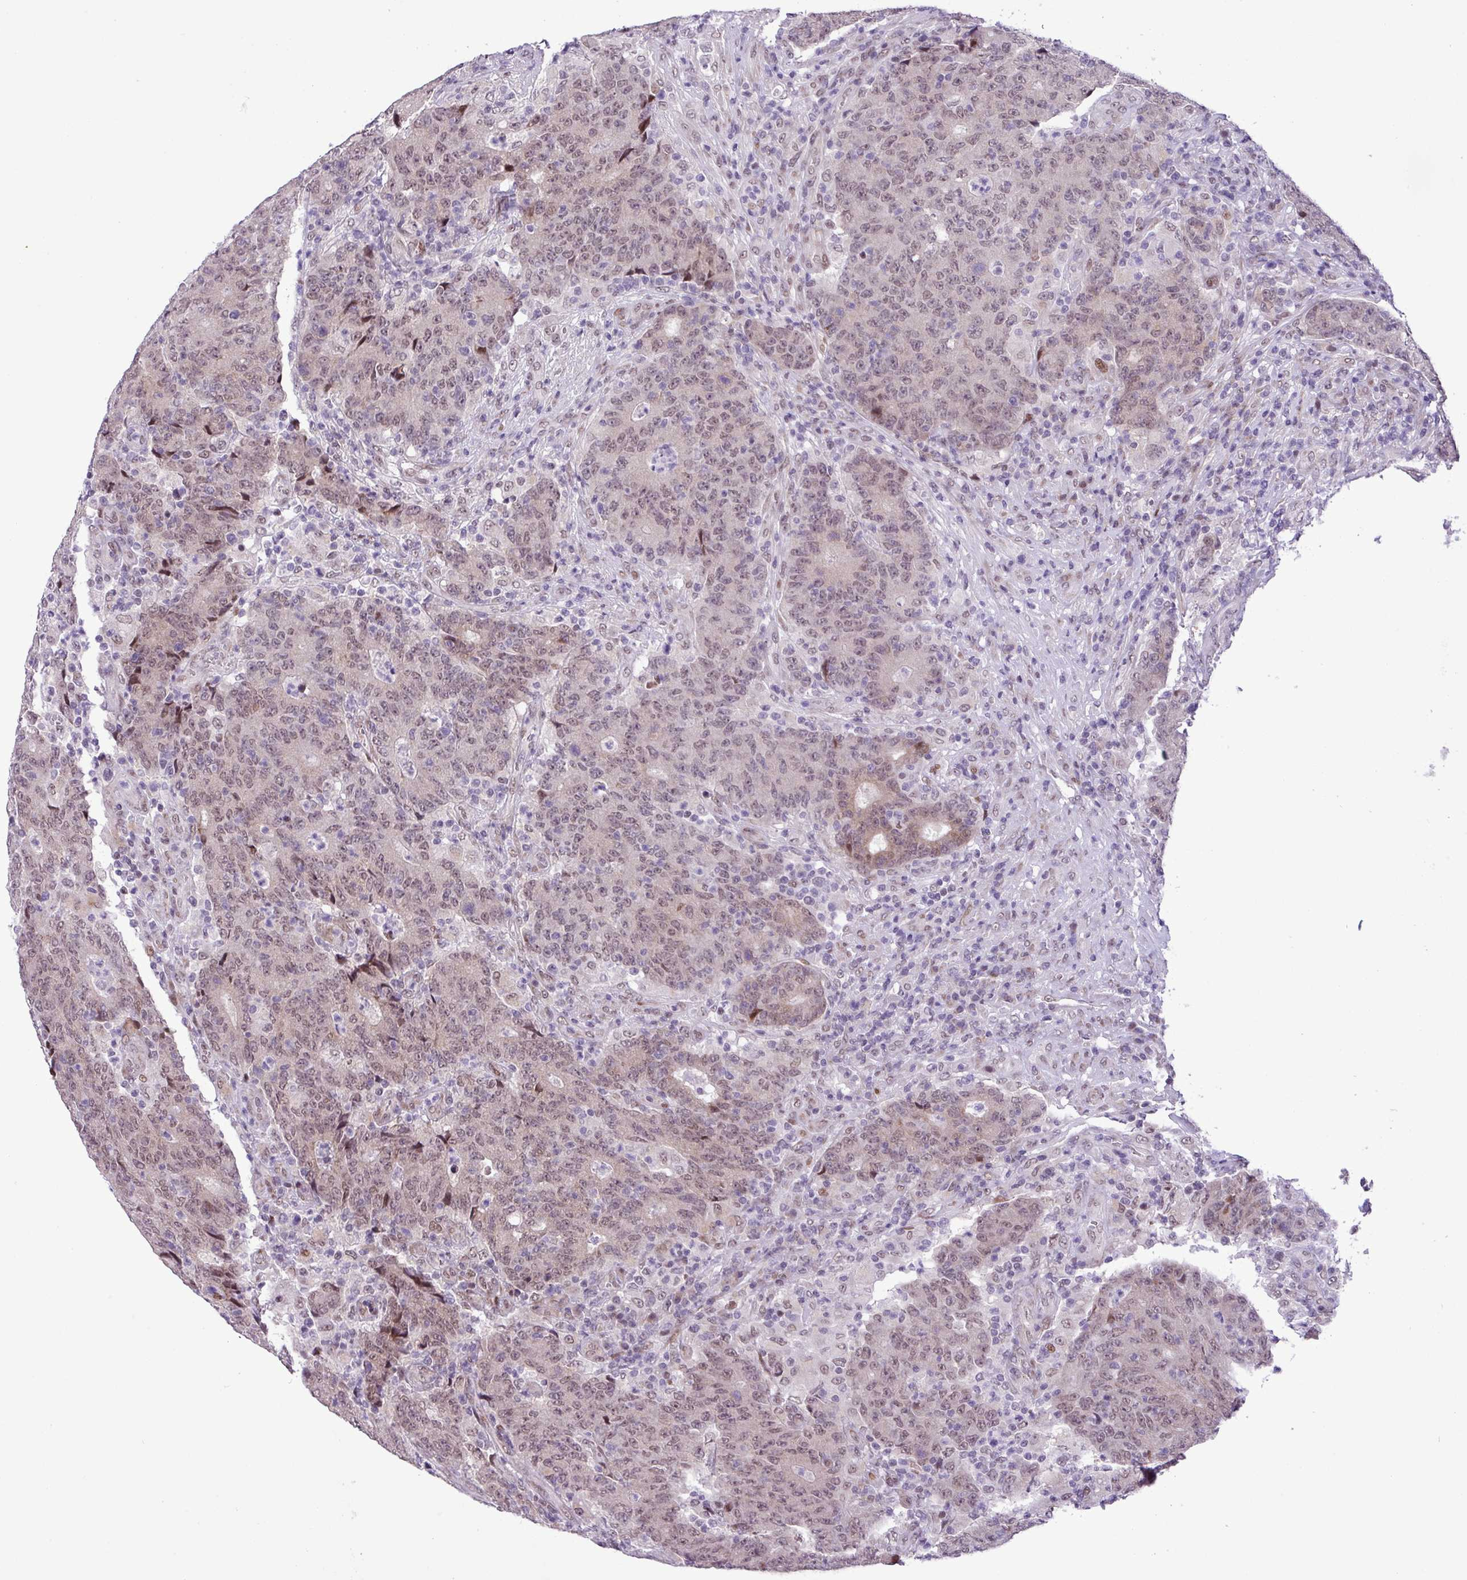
{"staining": {"intensity": "moderate", "quantity": ">75%", "location": "nuclear"}, "tissue": "colorectal cancer", "cell_type": "Tumor cells", "image_type": "cancer", "snomed": [{"axis": "morphology", "description": "Adenocarcinoma, NOS"}, {"axis": "topography", "description": "Colon"}], "caption": "Immunohistochemistry histopathology image of colorectal cancer (adenocarcinoma) stained for a protein (brown), which reveals medium levels of moderate nuclear expression in approximately >75% of tumor cells.", "gene": "ZNF354A", "patient": {"sex": "female", "age": 75}}